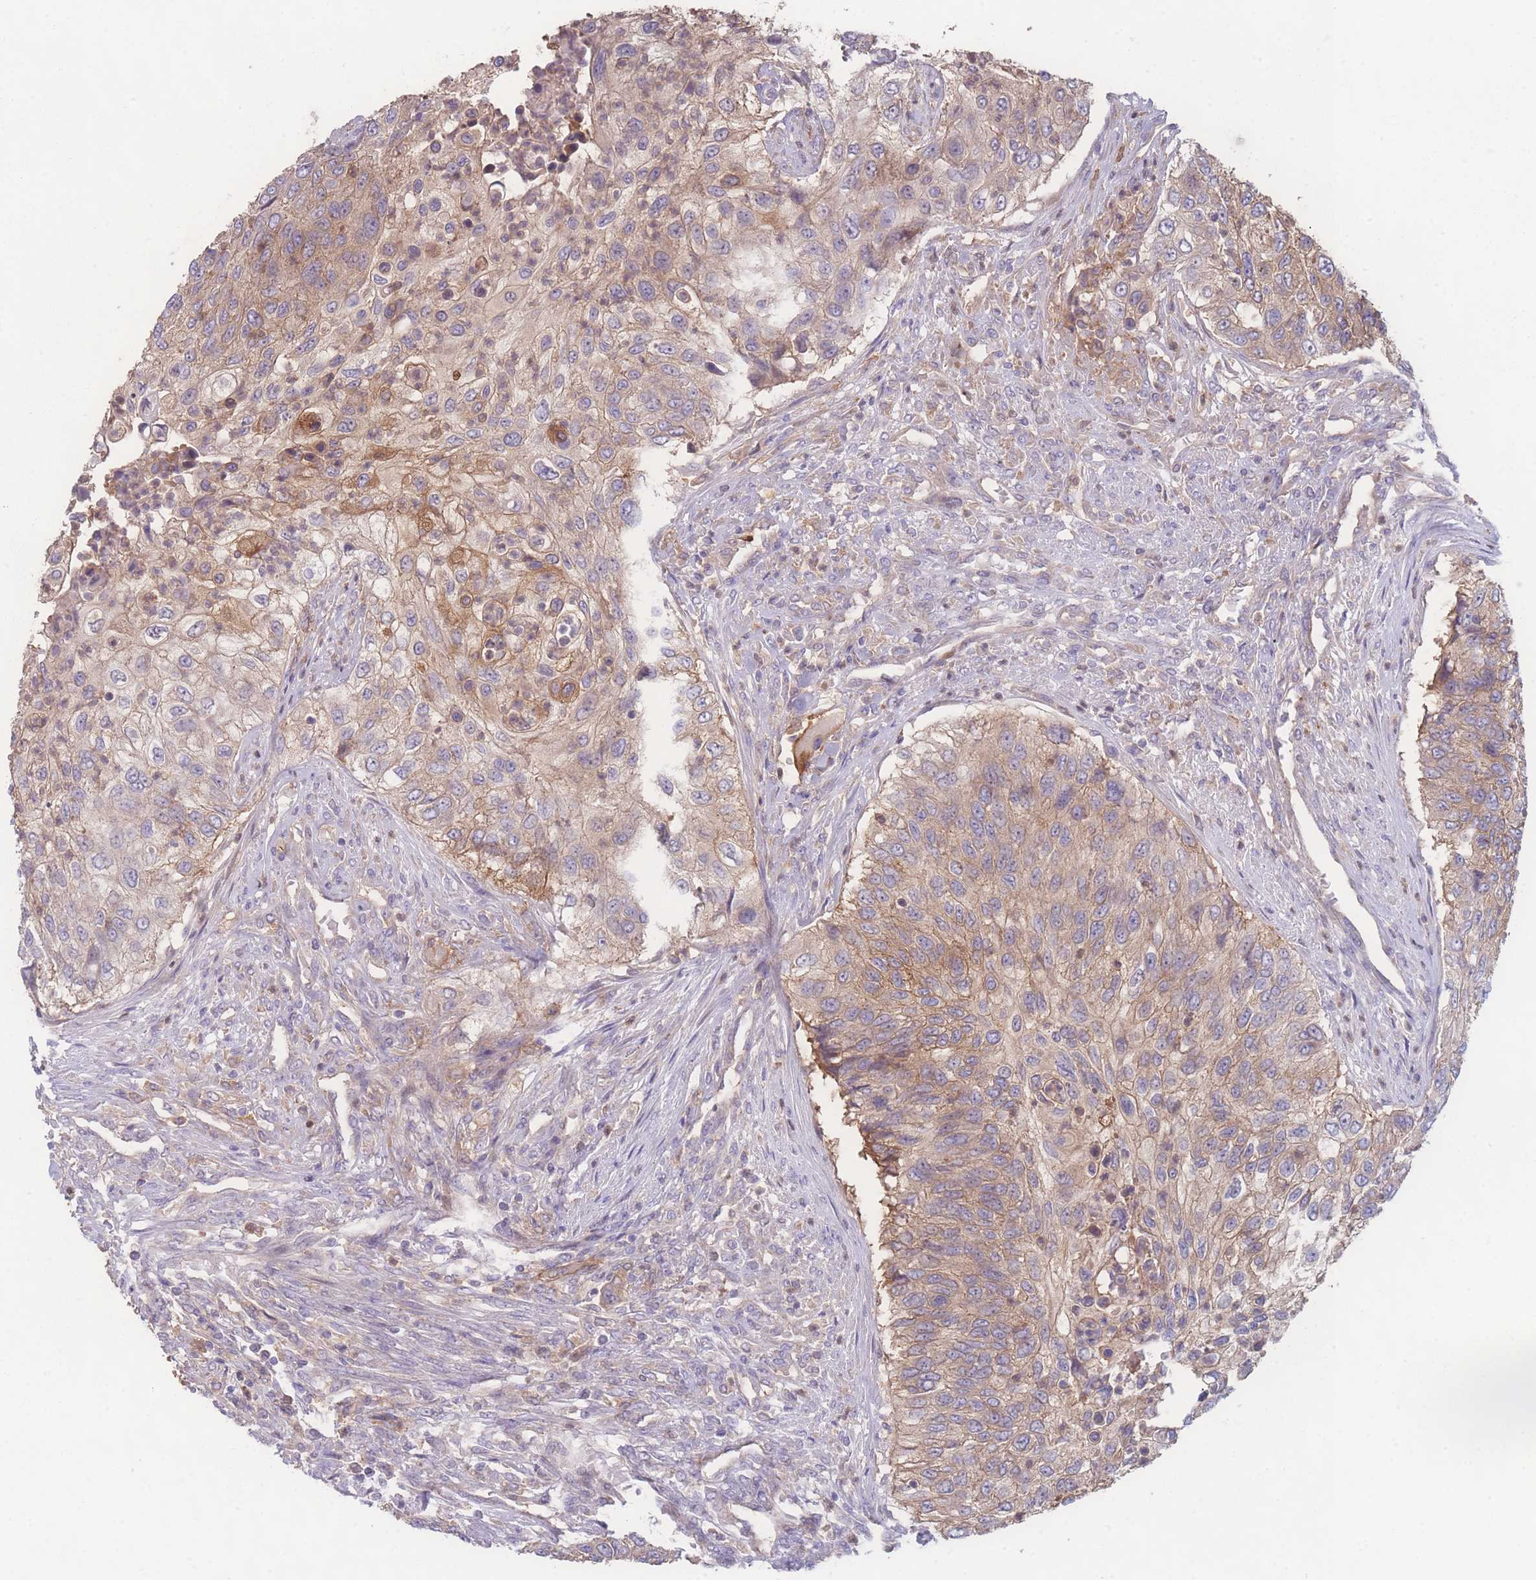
{"staining": {"intensity": "moderate", "quantity": "25%-75%", "location": "cytoplasmic/membranous"}, "tissue": "urothelial cancer", "cell_type": "Tumor cells", "image_type": "cancer", "snomed": [{"axis": "morphology", "description": "Urothelial carcinoma, High grade"}, {"axis": "topography", "description": "Urinary bladder"}], "caption": "Immunohistochemical staining of urothelial carcinoma (high-grade) shows moderate cytoplasmic/membranous protein positivity in about 25%-75% of tumor cells.", "gene": "STEAP3", "patient": {"sex": "female", "age": 60}}